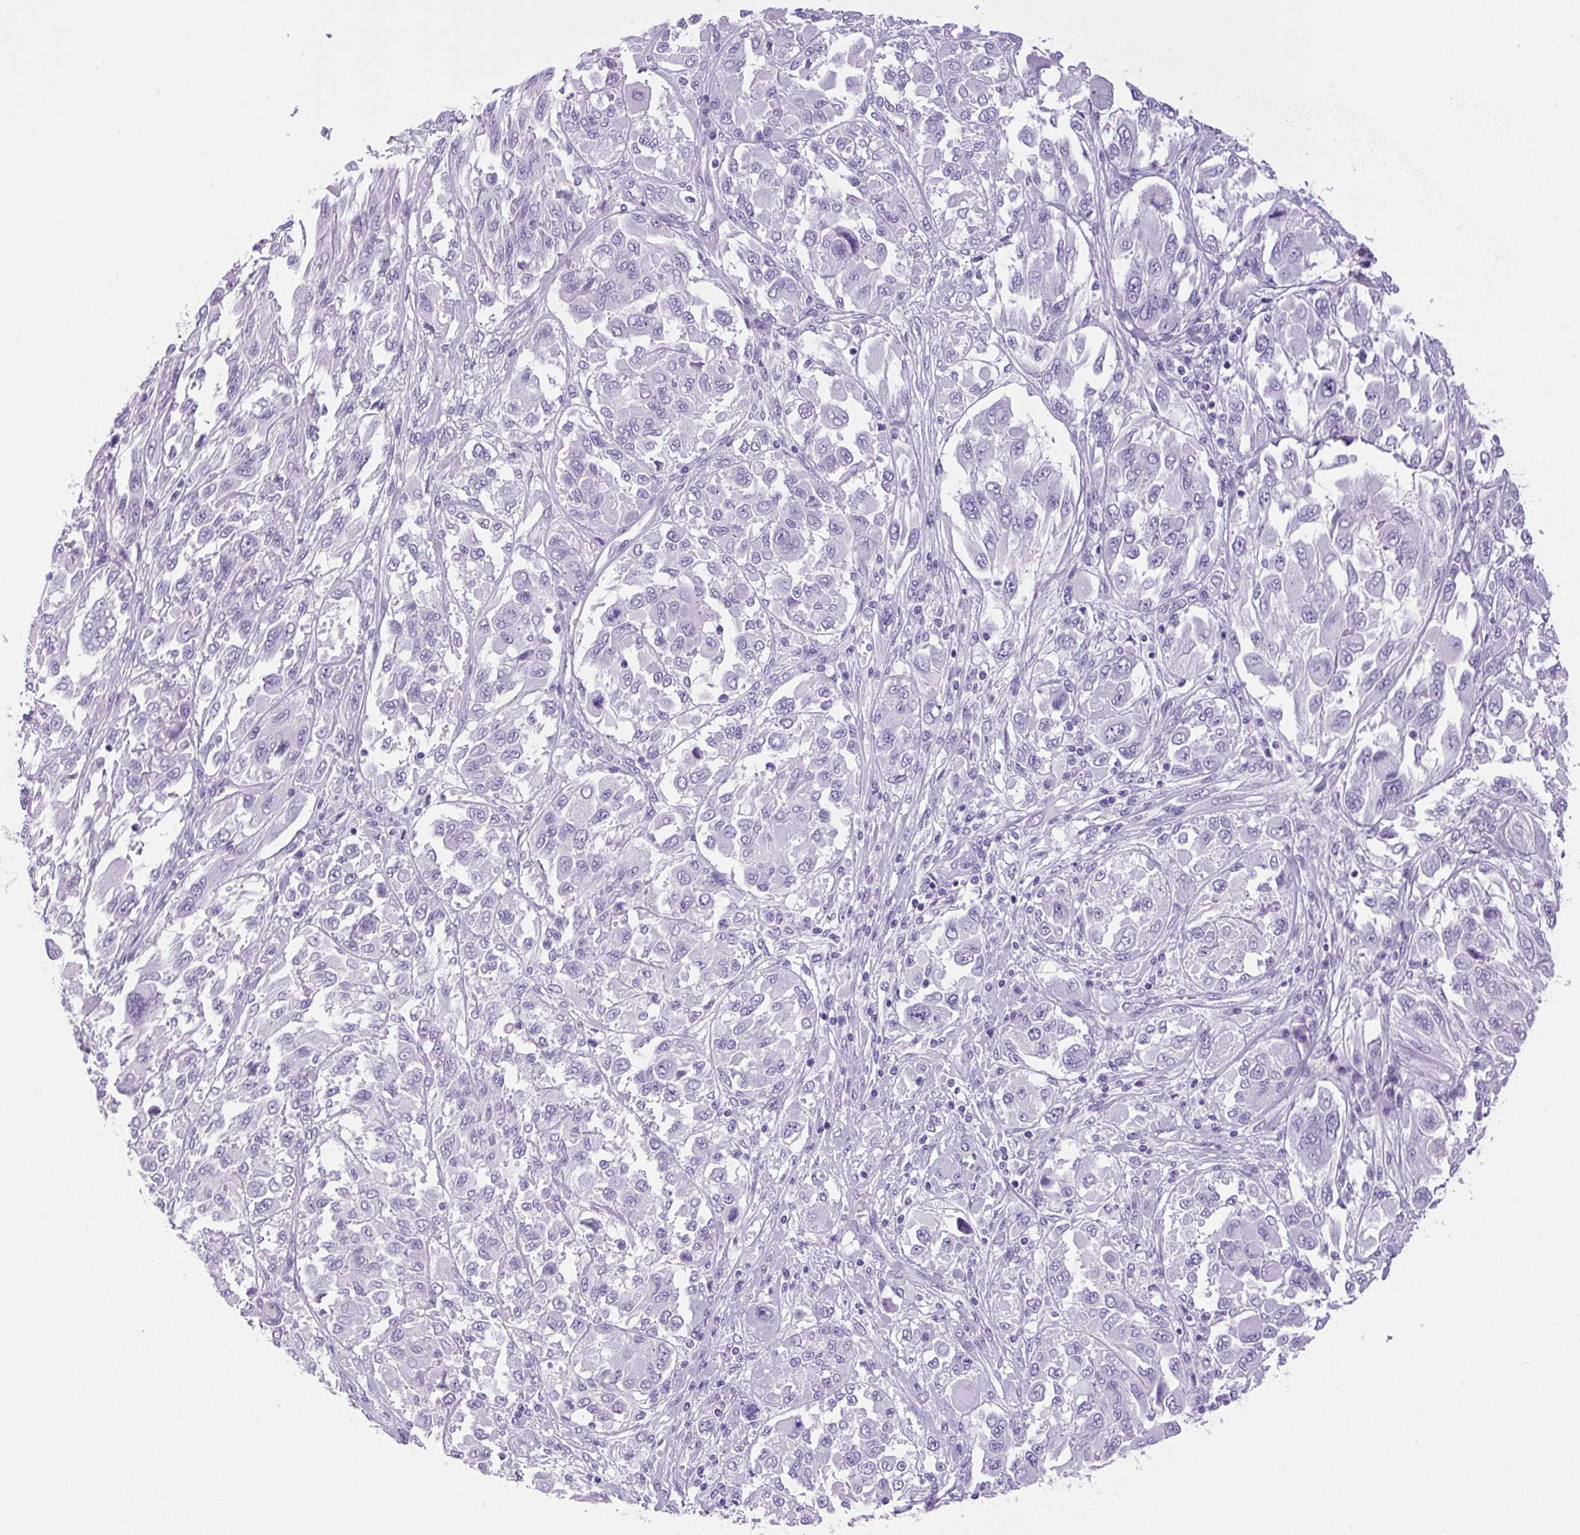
{"staining": {"intensity": "negative", "quantity": "none", "location": "none"}, "tissue": "melanoma", "cell_type": "Tumor cells", "image_type": "cancer", "snomed": [{"axis": "morphology", "description": "Malignant melanoma, NOS"}, {"axis": "topography", "description": "Skin"}], "caption": "Tumor cells show no significant protein positivity in melanoma.", "gene": "PRRT1", "patient": {"sex": "female", "age": 91}}